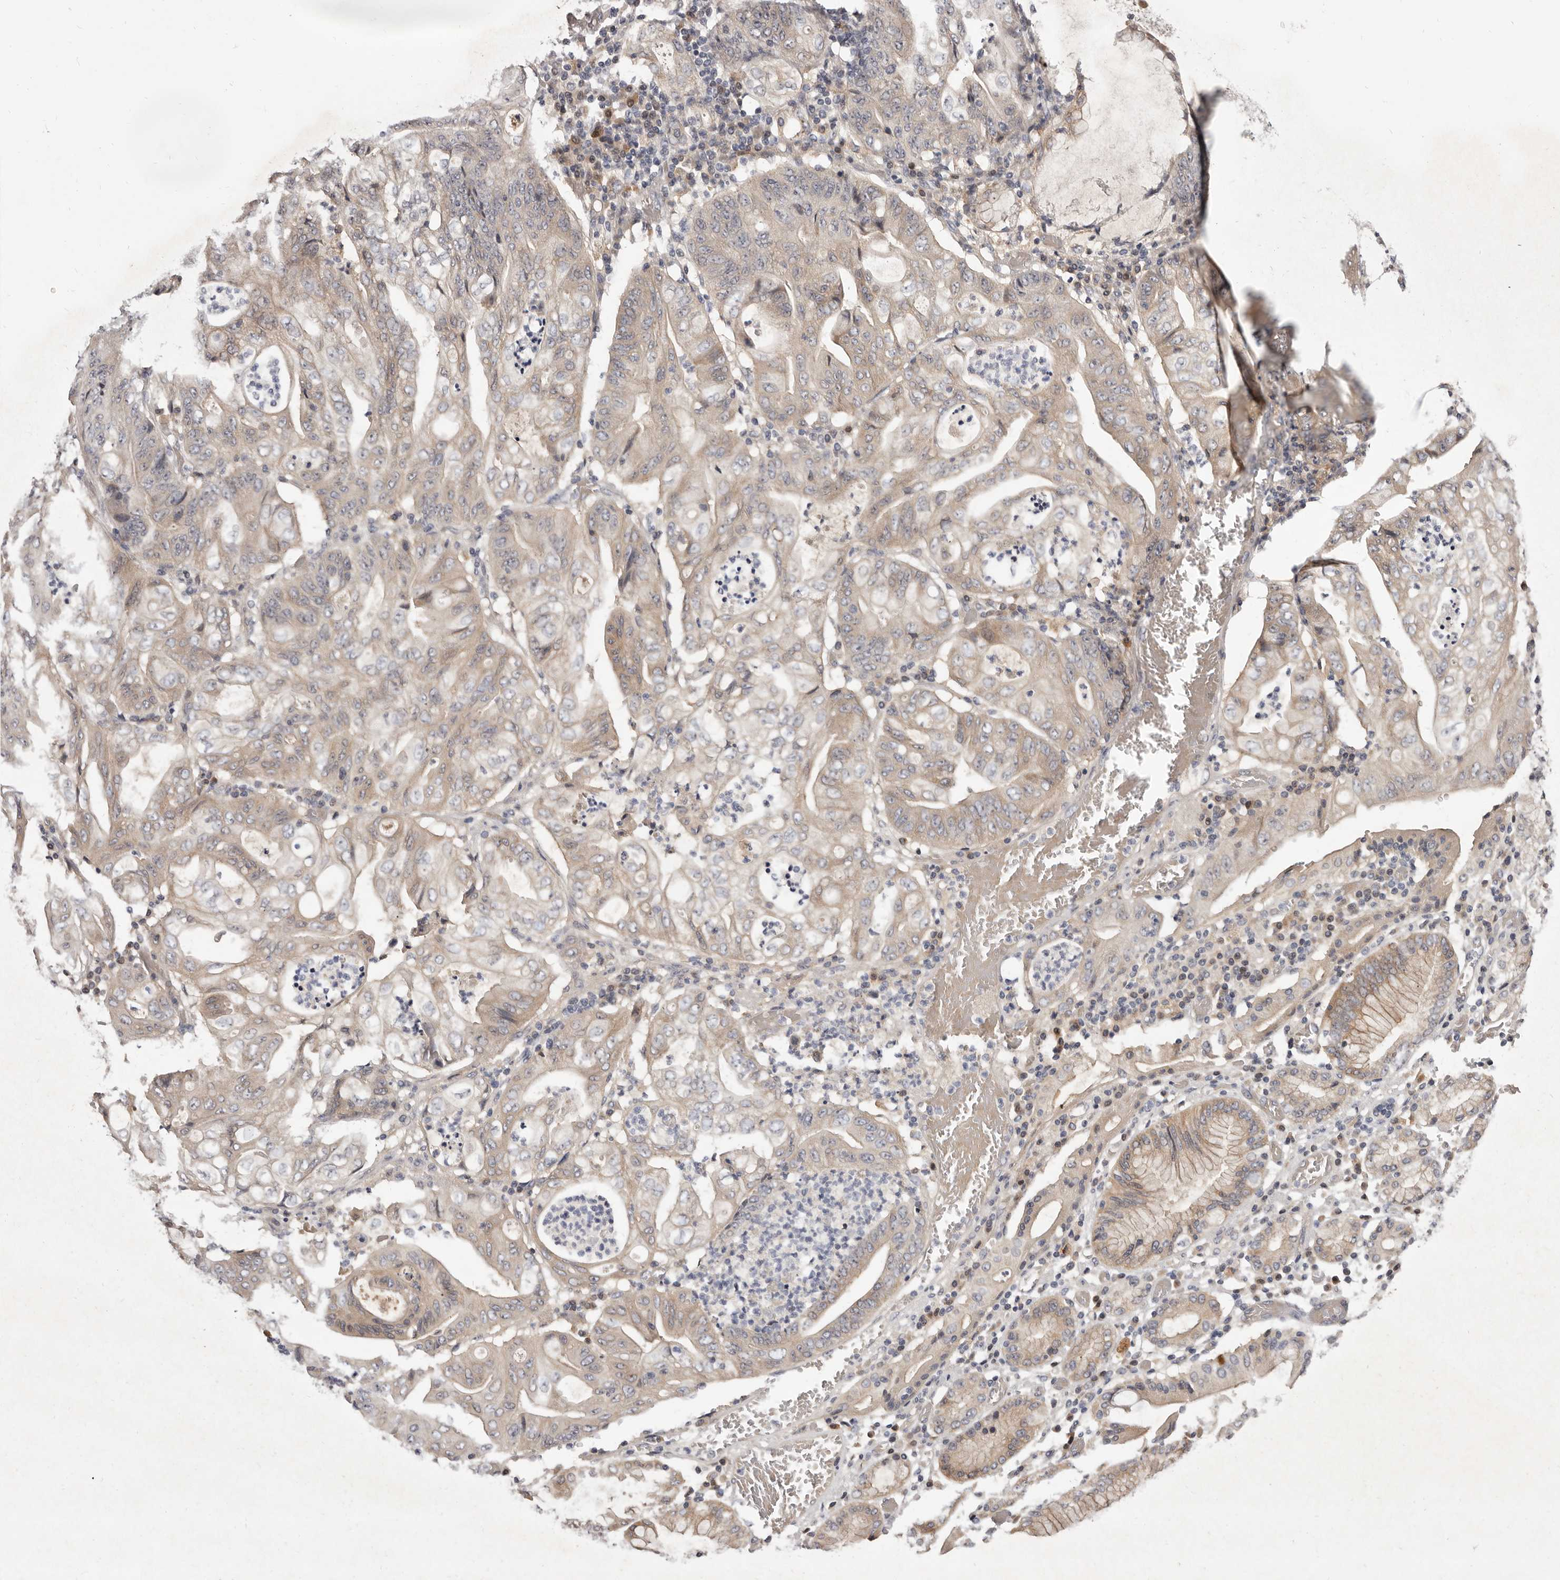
{"staining": {"intensity": "weak", "quantity": ">75%", "location": "cytoplasmic/membranous"}, "tissue": "stomach cancer", "cell_type": "Tumor cells", "image_type": "cancer", "snomed": [{"axis": "morphology", "description": "Adenocarcinoma, NOS"}, {"axis": "topography", "description": "Stomach"}], "caption": "Tumor cells show low levels of weak cytoplasmic/membranous positivity in approximately >75% of cells in stomach adenocarcinoma. Nuclei are stained in blue.", "gene": "INAVA", "patient": {"sex": "female", "age": 73}}